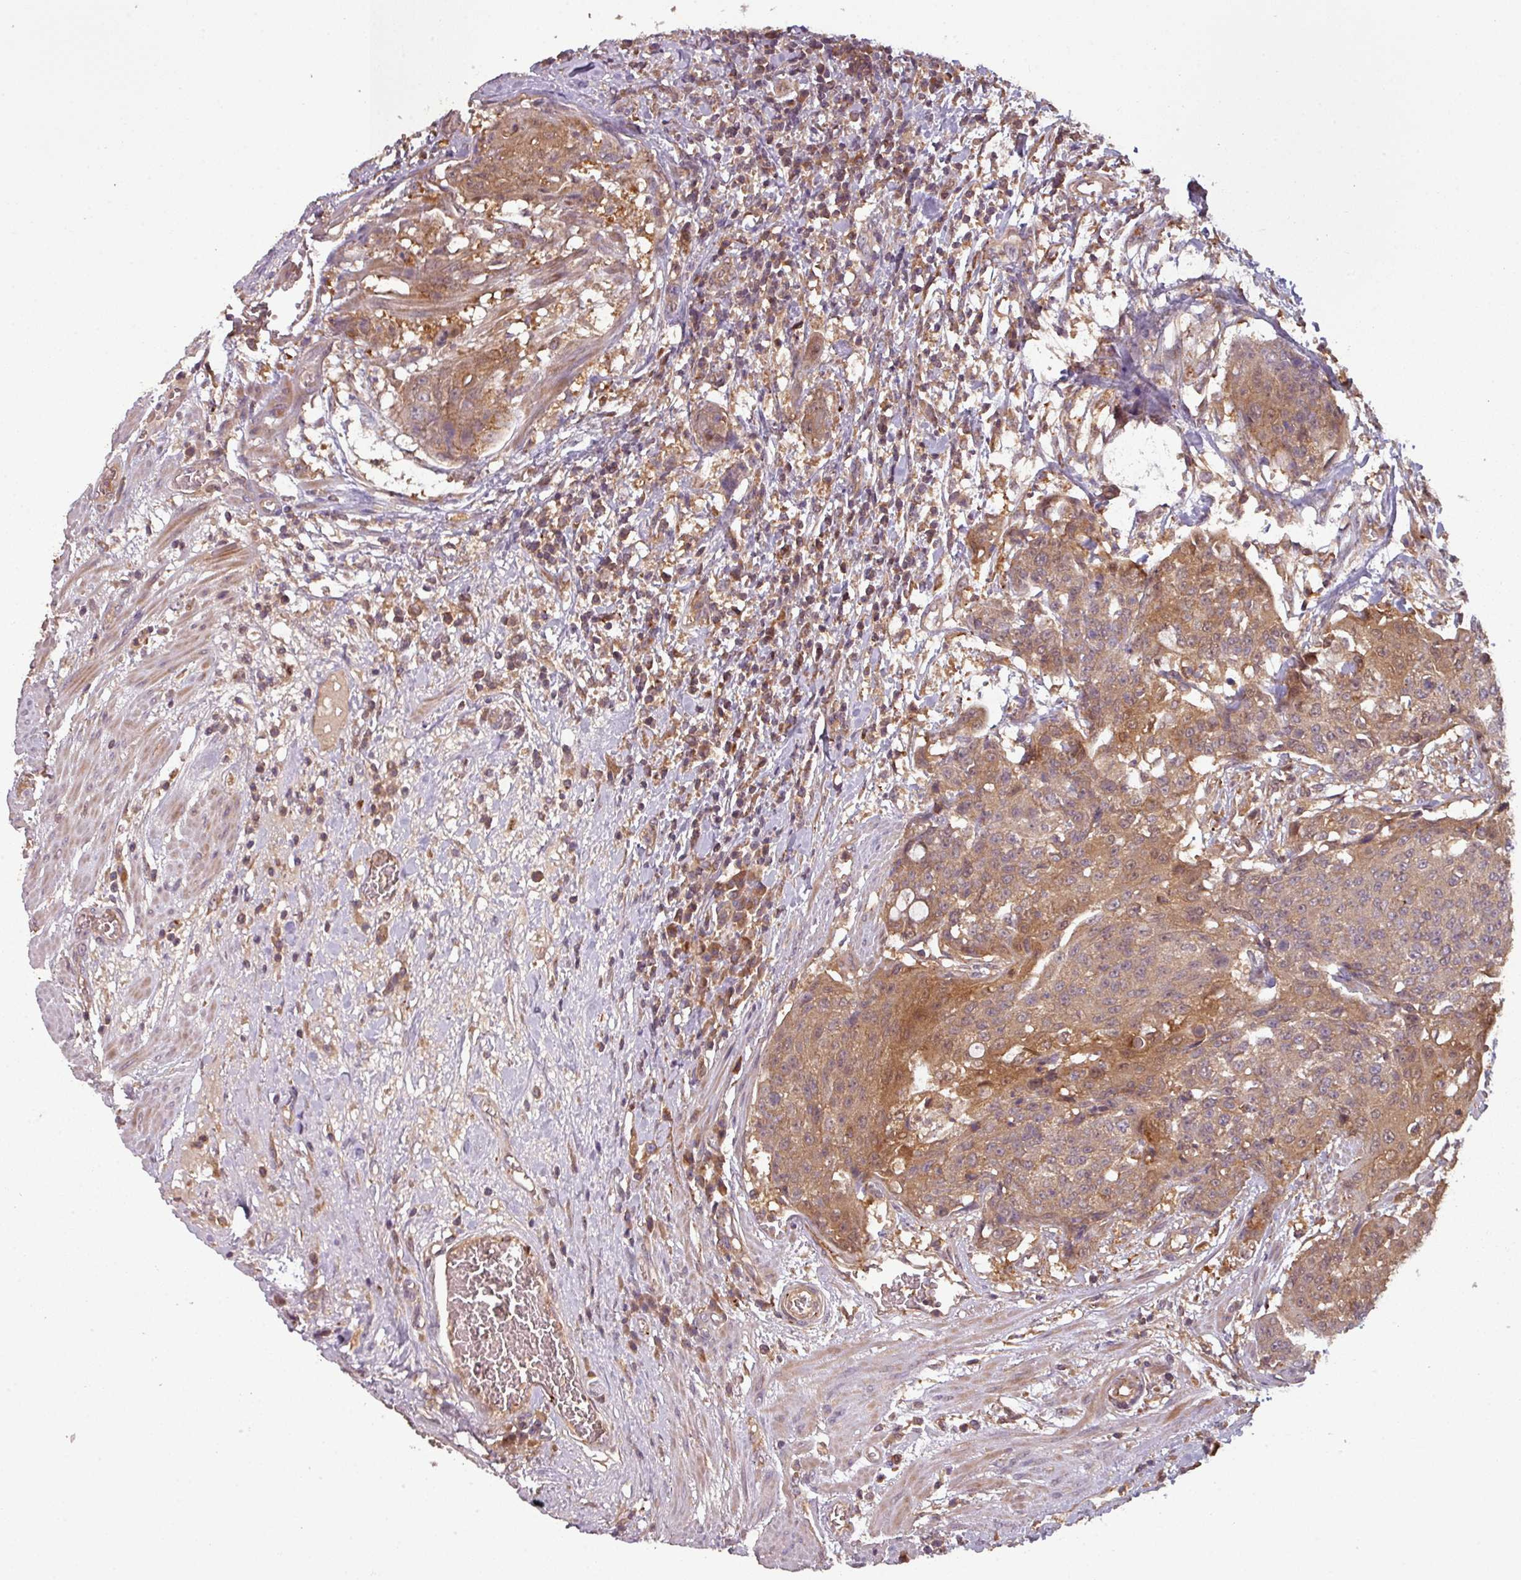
{"staining": {"intensity": "moderate", "quantity": ">75%", "location": "cytoplasmic/membranous"}, "tissue": "urothelial cancer", "cell_type": "Tumor cells", "image_type": "cancer", "snomed": [{"axis": "morphology", "description": "Urothelial carcinoma, High grade"}, {"axis": "topography", "description": "Urinary bladder"}], "caption": "Tumor cells display medium levels of moderate cytoplasmic/membranous expression in about >75% of cells in urothelial cancer.", "gene": "GSKIP", "patient": {"sex": "female", "age": 63}}